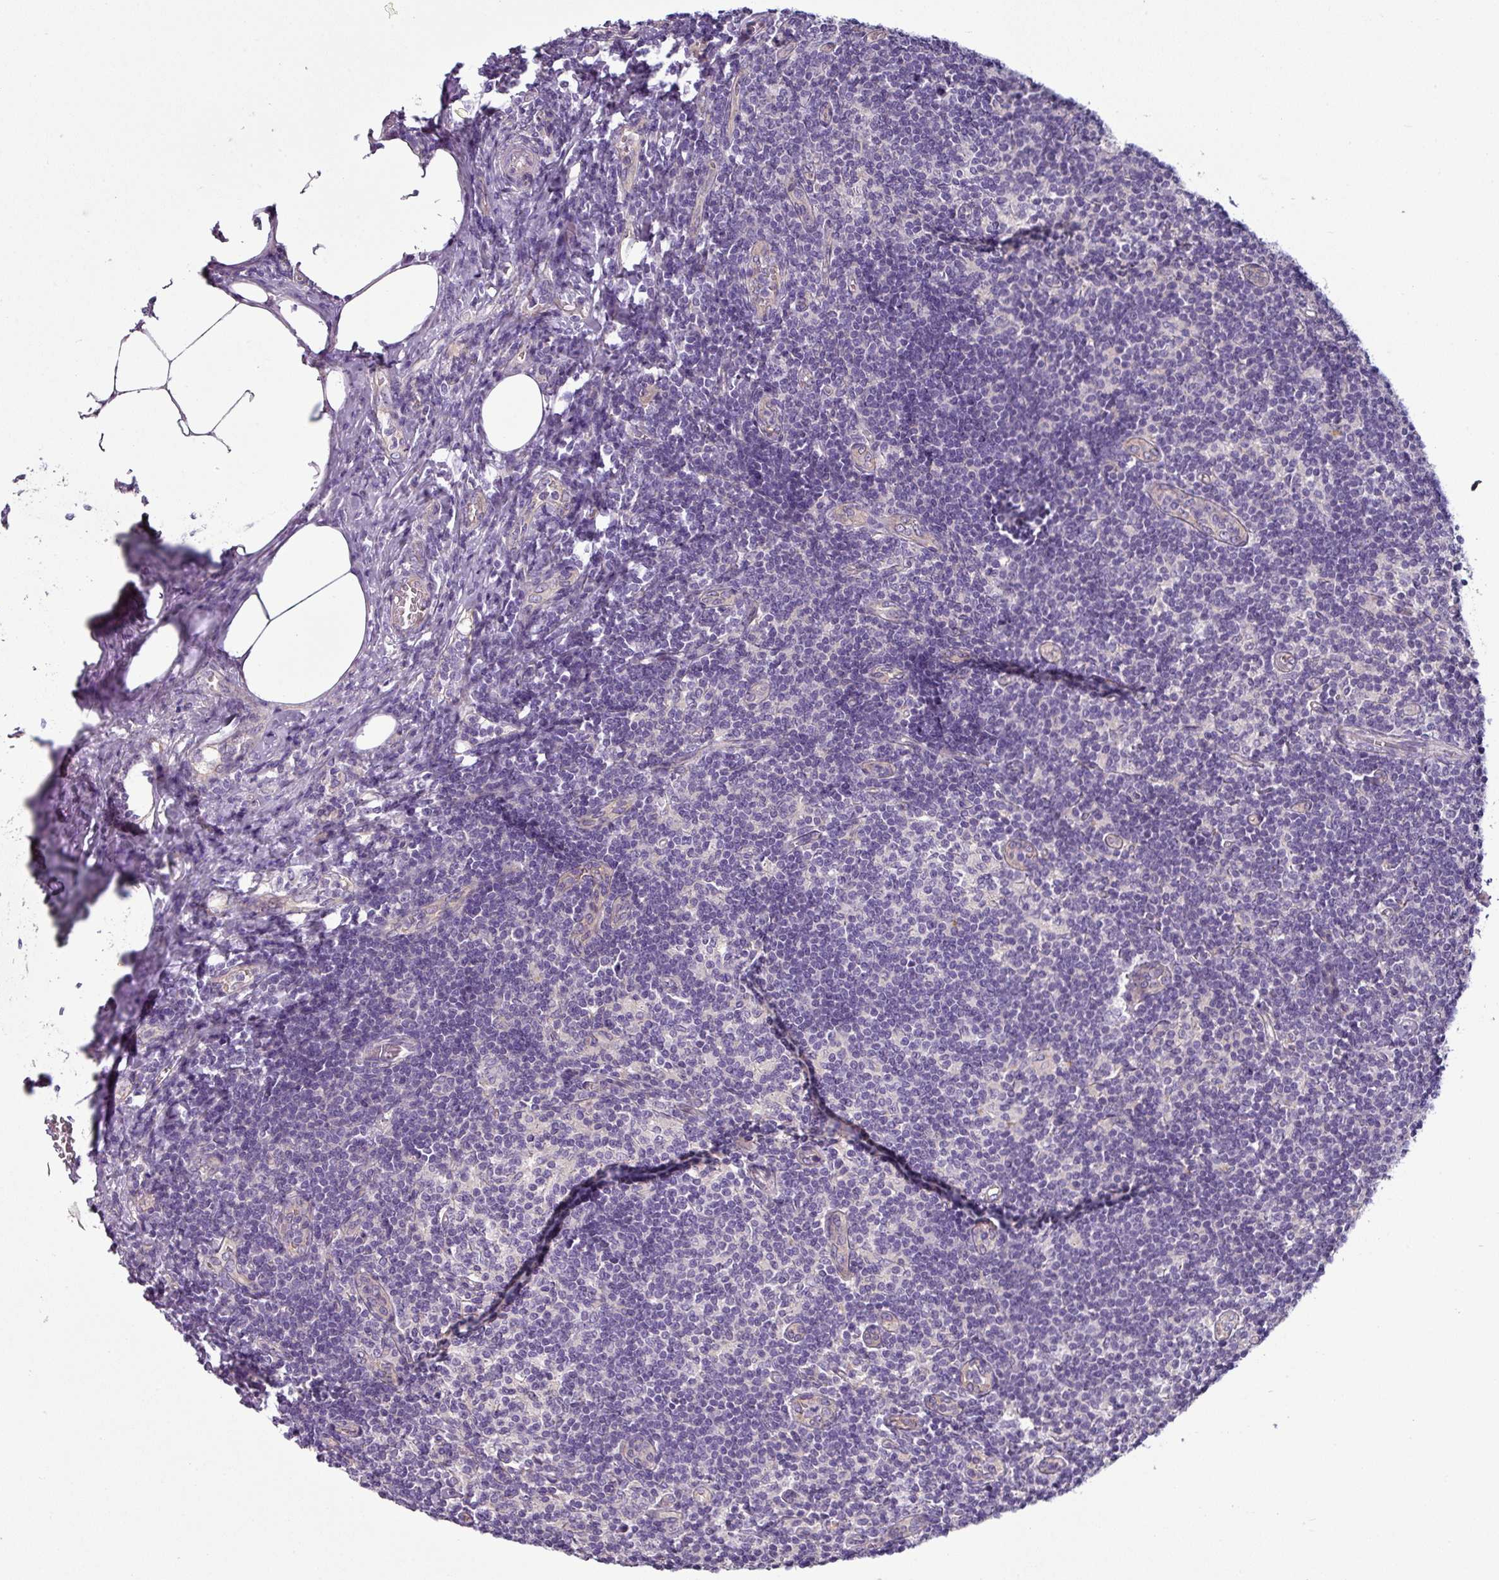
{"staining": {"intensity": "negative", "quantity": "none", "location": "none"}, "tissue": "lymph node", "cell_type": "Germinal center cells", "image_type": "normal", "snomed": [{"axis": "morphology", "description": "Normal tissue, NOS"}, {"axis": "topography", "description": "Lymph node"}], "caption": "This is an IHC image of benign lymph node. There is no positivity in germinal center cells.", "gene": "TMEM178B", "patient": {"sex": "female", "age": 59}}